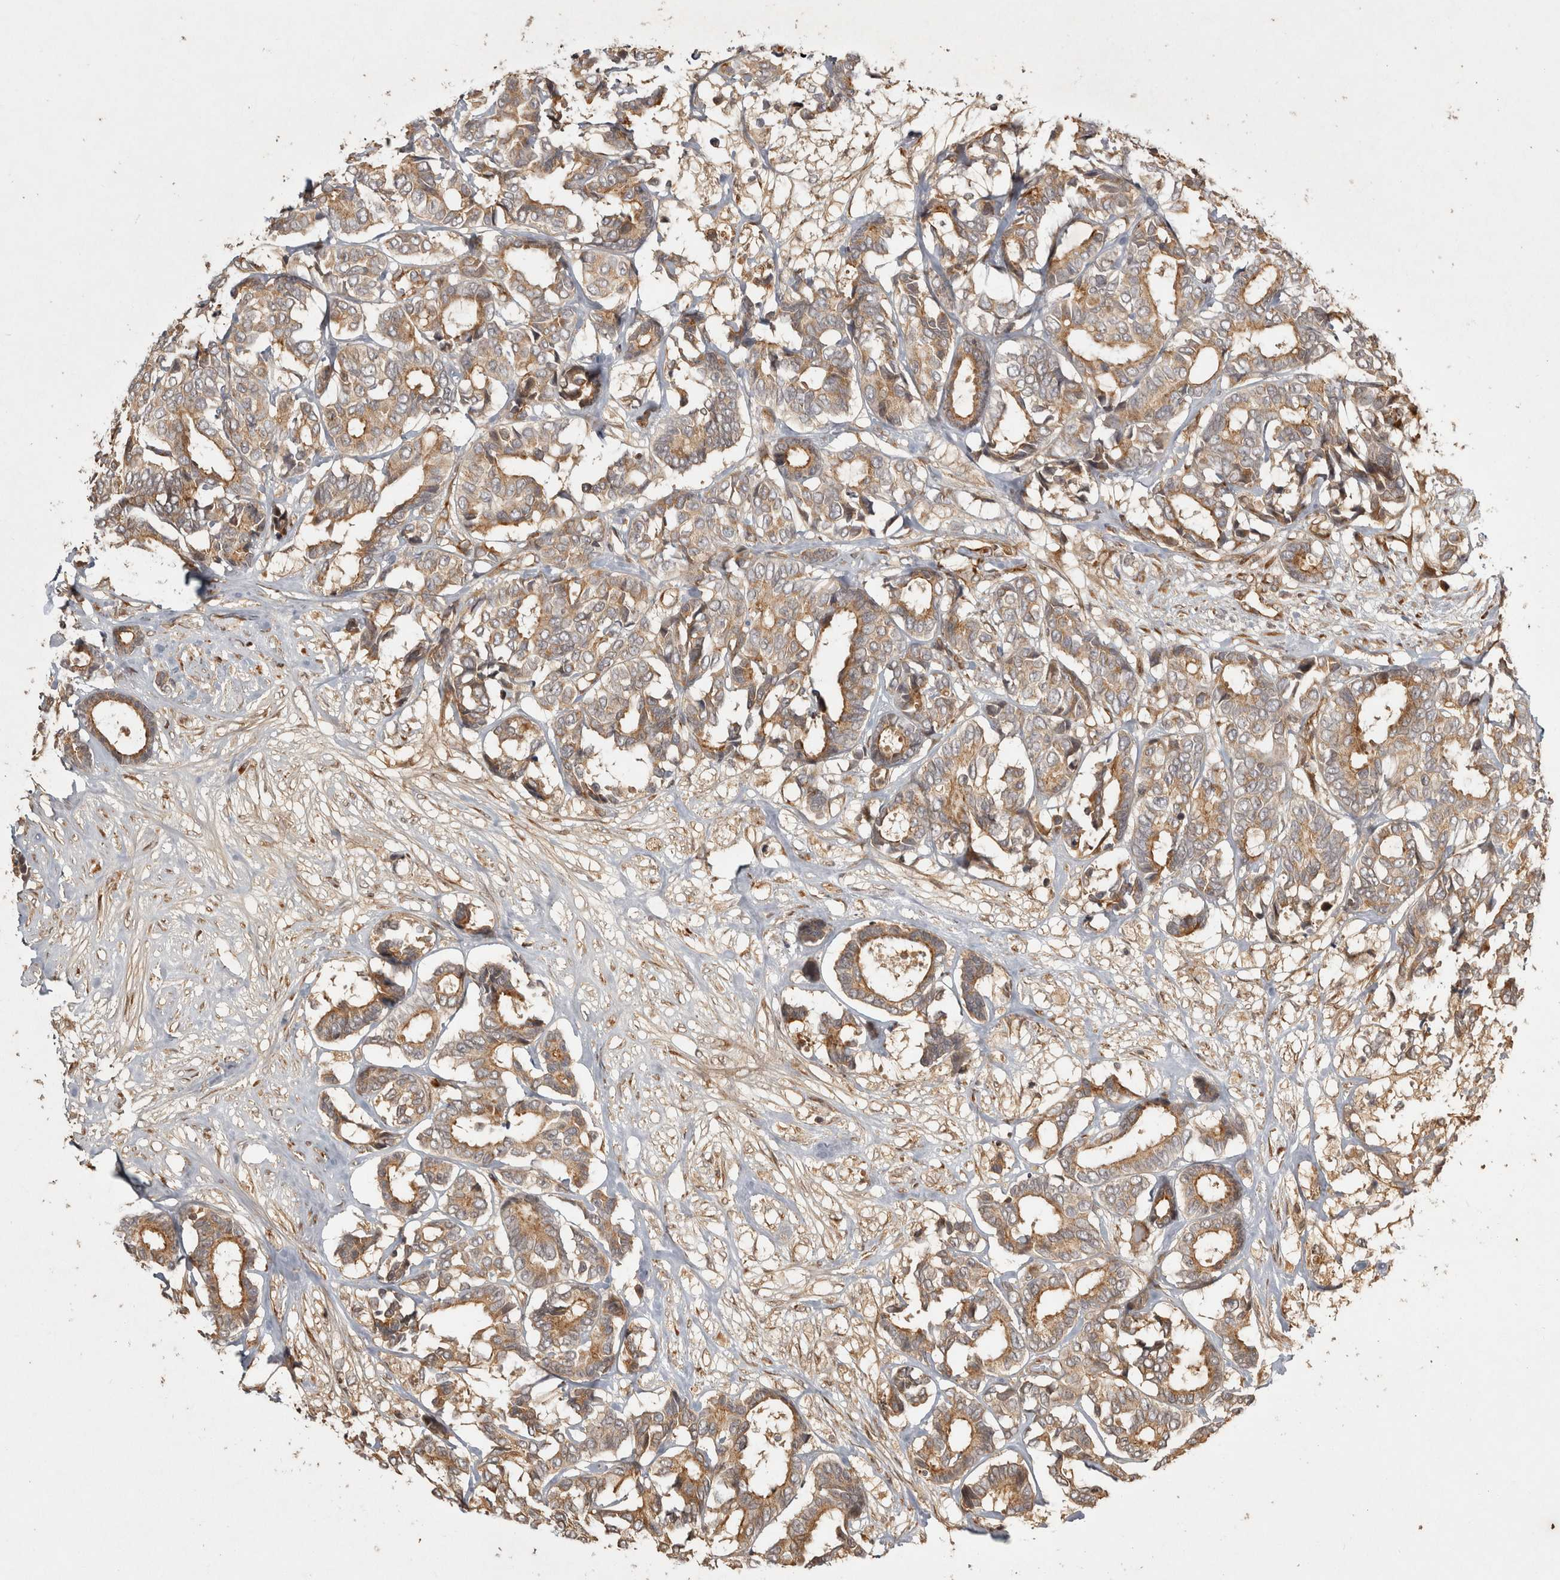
{"staining": {"intensity": "moderate", "quantity": "25%-75%", "location": "cytoplasmic/membranous"}, "tissue": "breast cancer", "cell_type": "Tumor cells", "image_type": "cancer", "snomed": [{"axis": "morphology", "description": "Duct carcinoma"}, {"axis": "topography", "description": "Breast"}], "caption": "DAB immunohistochemical staining of invasive ductal carcinoma (breast) reveals moderate cytoplasmic/membranous protein positivity in approximately 25%-75% of tumor cells.", "gene": "CAMSAP2", "patient": {"sex": "female", "age": 87}}